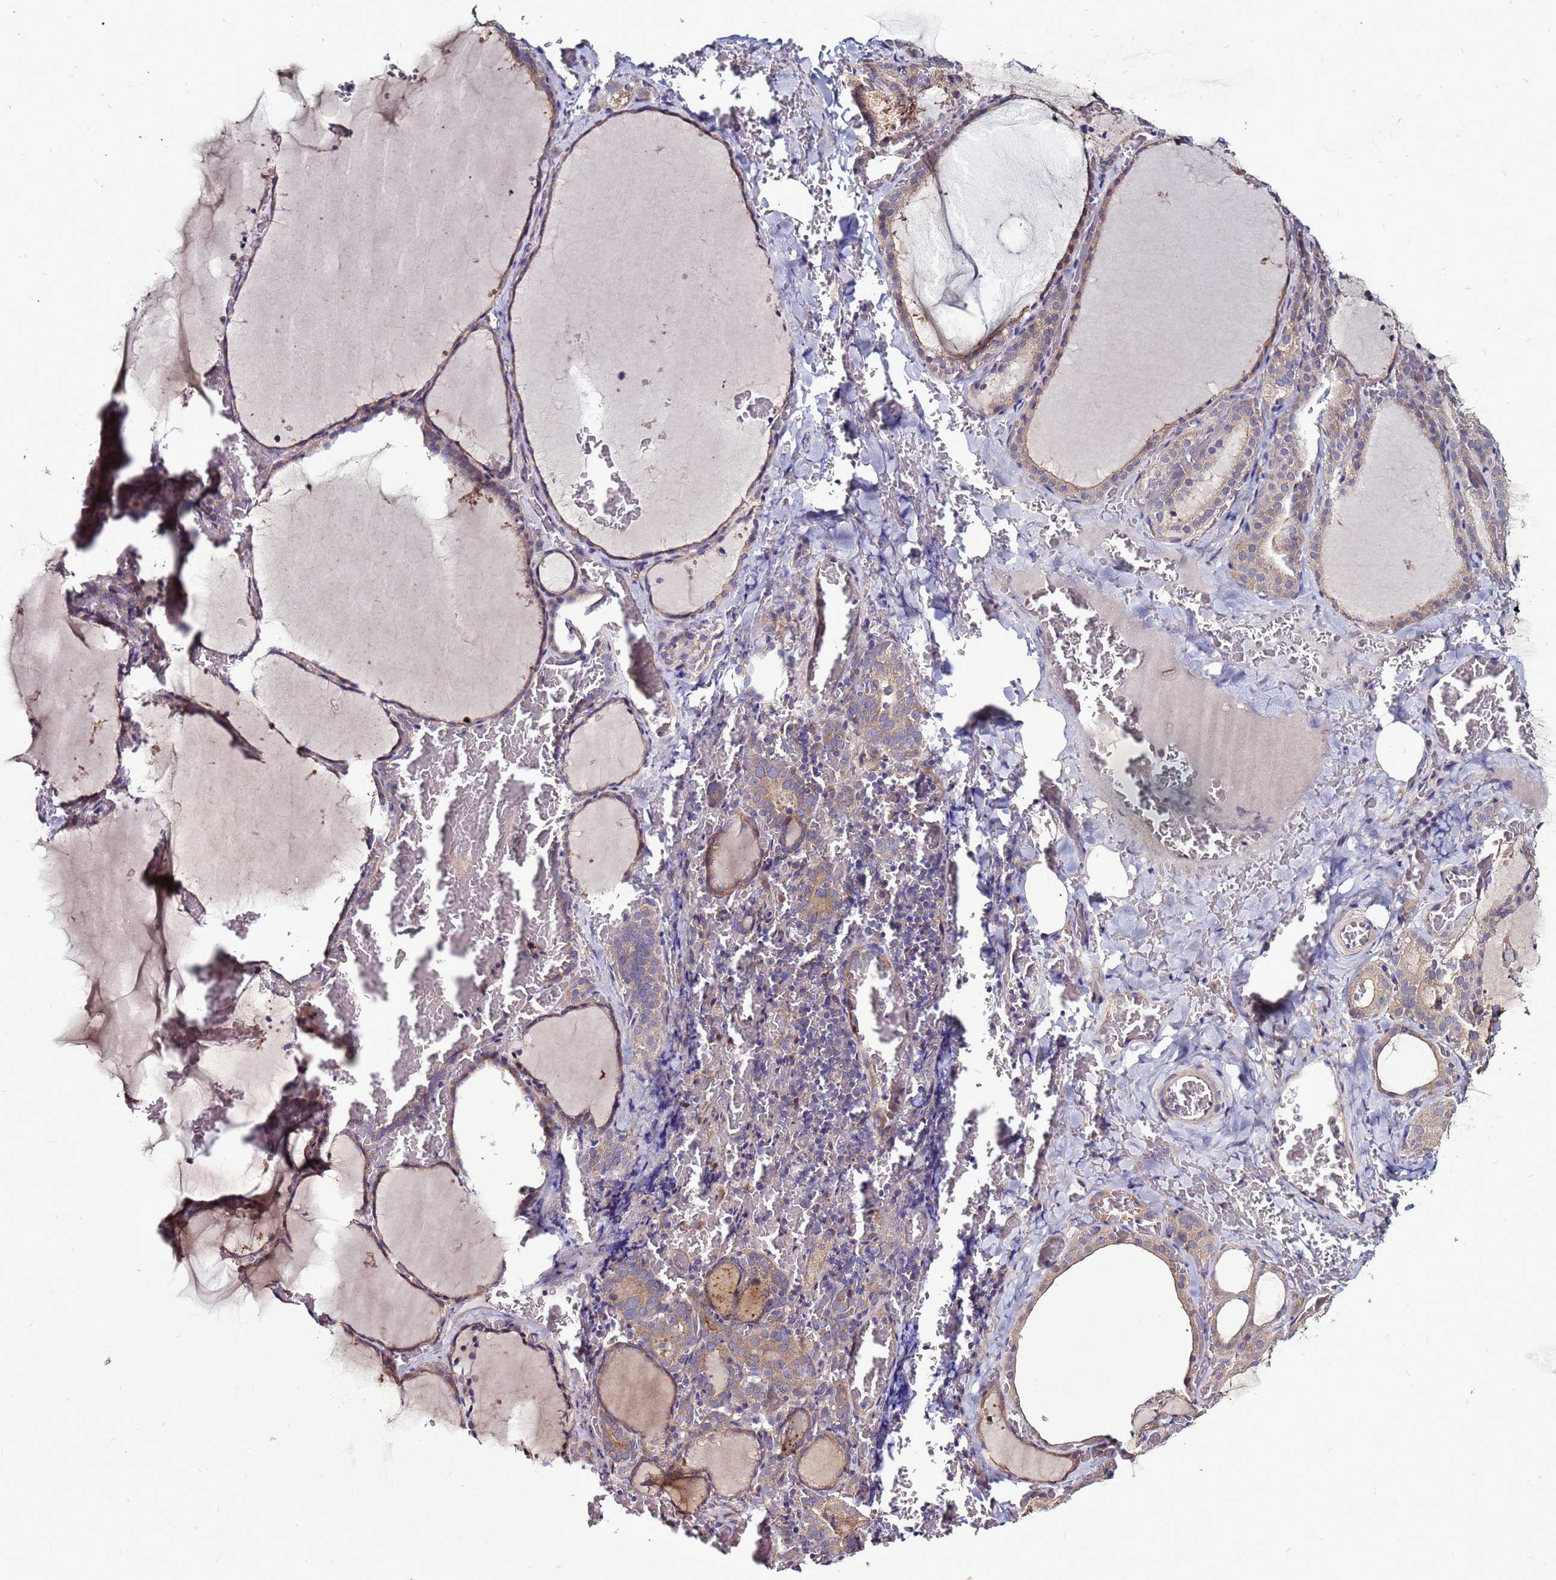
{"staining": {"intensity": "moderate", "quantity": "25%-75%", "location": "cytoplasmic/membranous"}, "tissue": "thyroid gland", "cell_type": "Glandular cells", "image_type": "normal", "snomed": [{"axis": "morphology", "description": "Normal tissue, NOS"}, {"axis": "topography", "description": "Thyroid gland"}], "caption": "Immunohistochemical staining of unremarkable thyroid gland exhibits 25%-75% levels of moderate cytoplasmic/membranous protein expression in about 25%-75% of glandular cells. Nuclei are stained in blue.", "gene": "GPN3", "patient": {"sex": "female", "age": 39}}